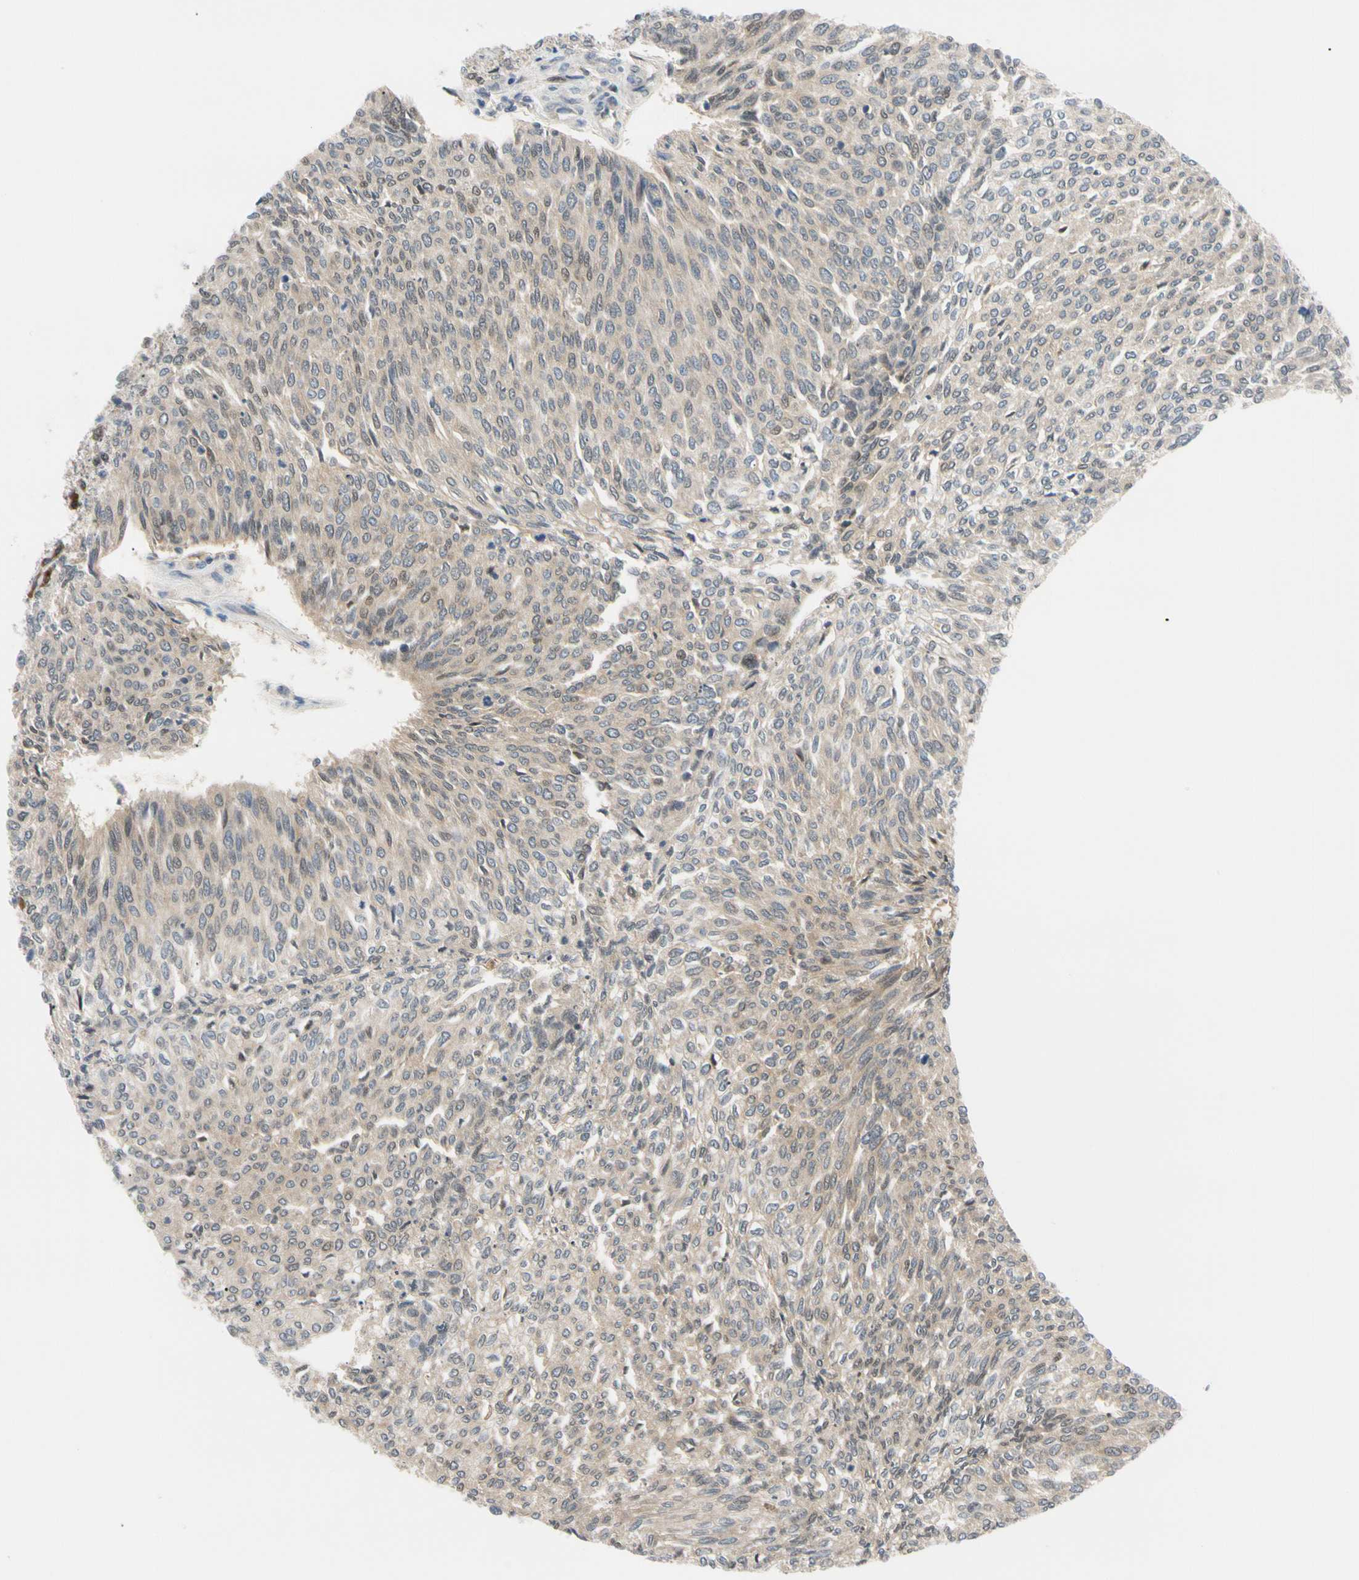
{"staining": {"intensity": "weak", "quantity": "<25%", "location": "cytoplasmic/membranous,nuclear"}, "tissue": "urothelial cancer", "cell_type": "Tumor cells", "image_type": "cancer", "snomed": [{"axis": "morphology", "description": "Urothelial carcinoma, Low grade"}, {"axis": "topography", "description": "Urinary bladder"}], "caption": "Histopathology image shows no significant protein staining in tumor cells of low-grade urothelial carcinoma.", "gene": "SEC23B", "patient": {"sex": "female", "age": 79}}